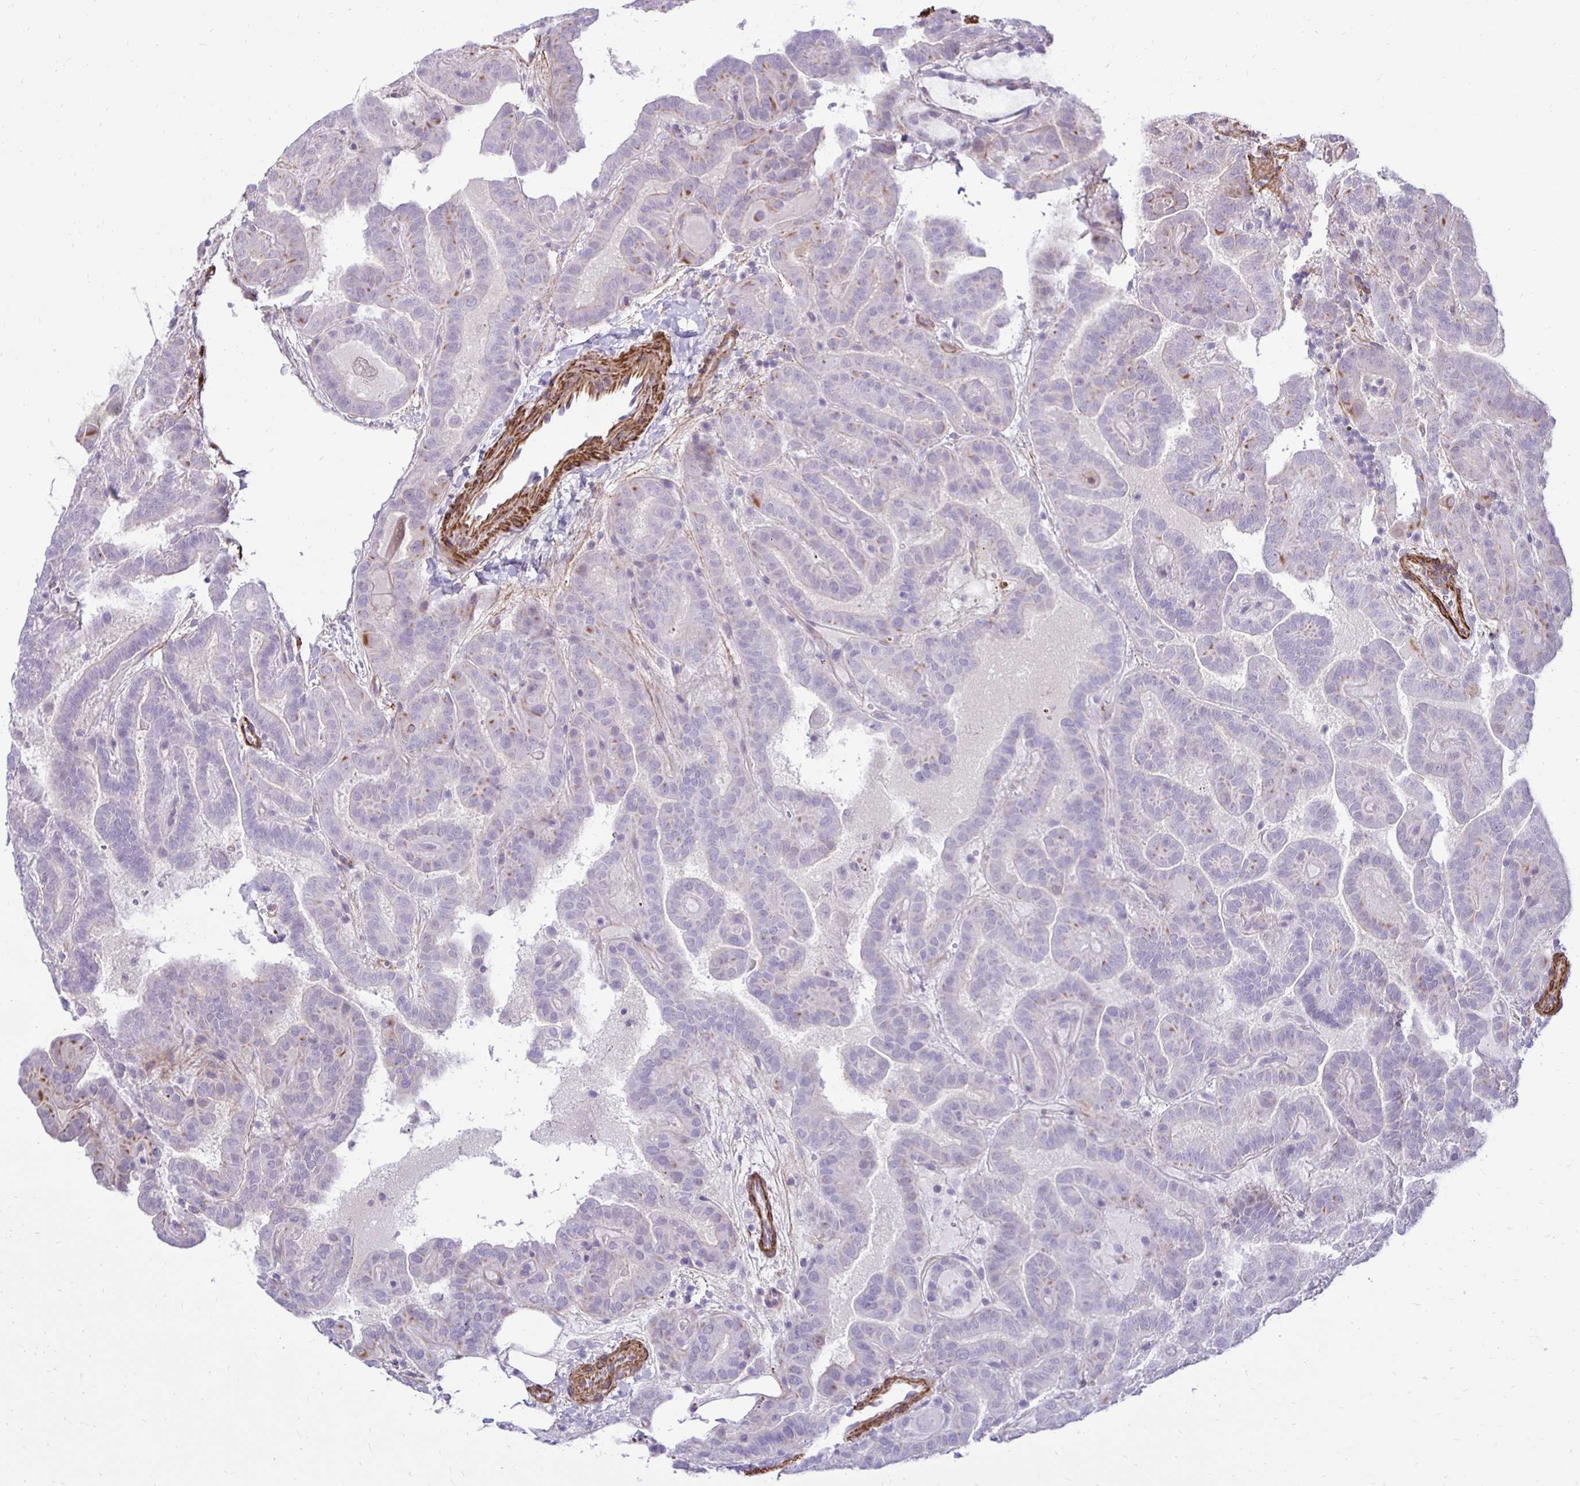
{"staining": {"intensity": "negative", "quantity": "none", "location": "none"}, "tissue": "thyroid cancer", "cell_type": "Tumor cells", "image_type": "cancer", "snomed": [{"axis": "morphology", "description": "Papillary adenocarcinoma, NOS"}, {"axis": "topography", "description": "Thyroid gland"}], "caption": "Thyroid cancer (papillary adenocarcinoma) was stained to show a protein in brown. There is no significant expression in tumor cells. (DAB immunohistochemistry, high magnification).", "gene": "CTPS1", "patient": {"sex": "female", "age": 46}}